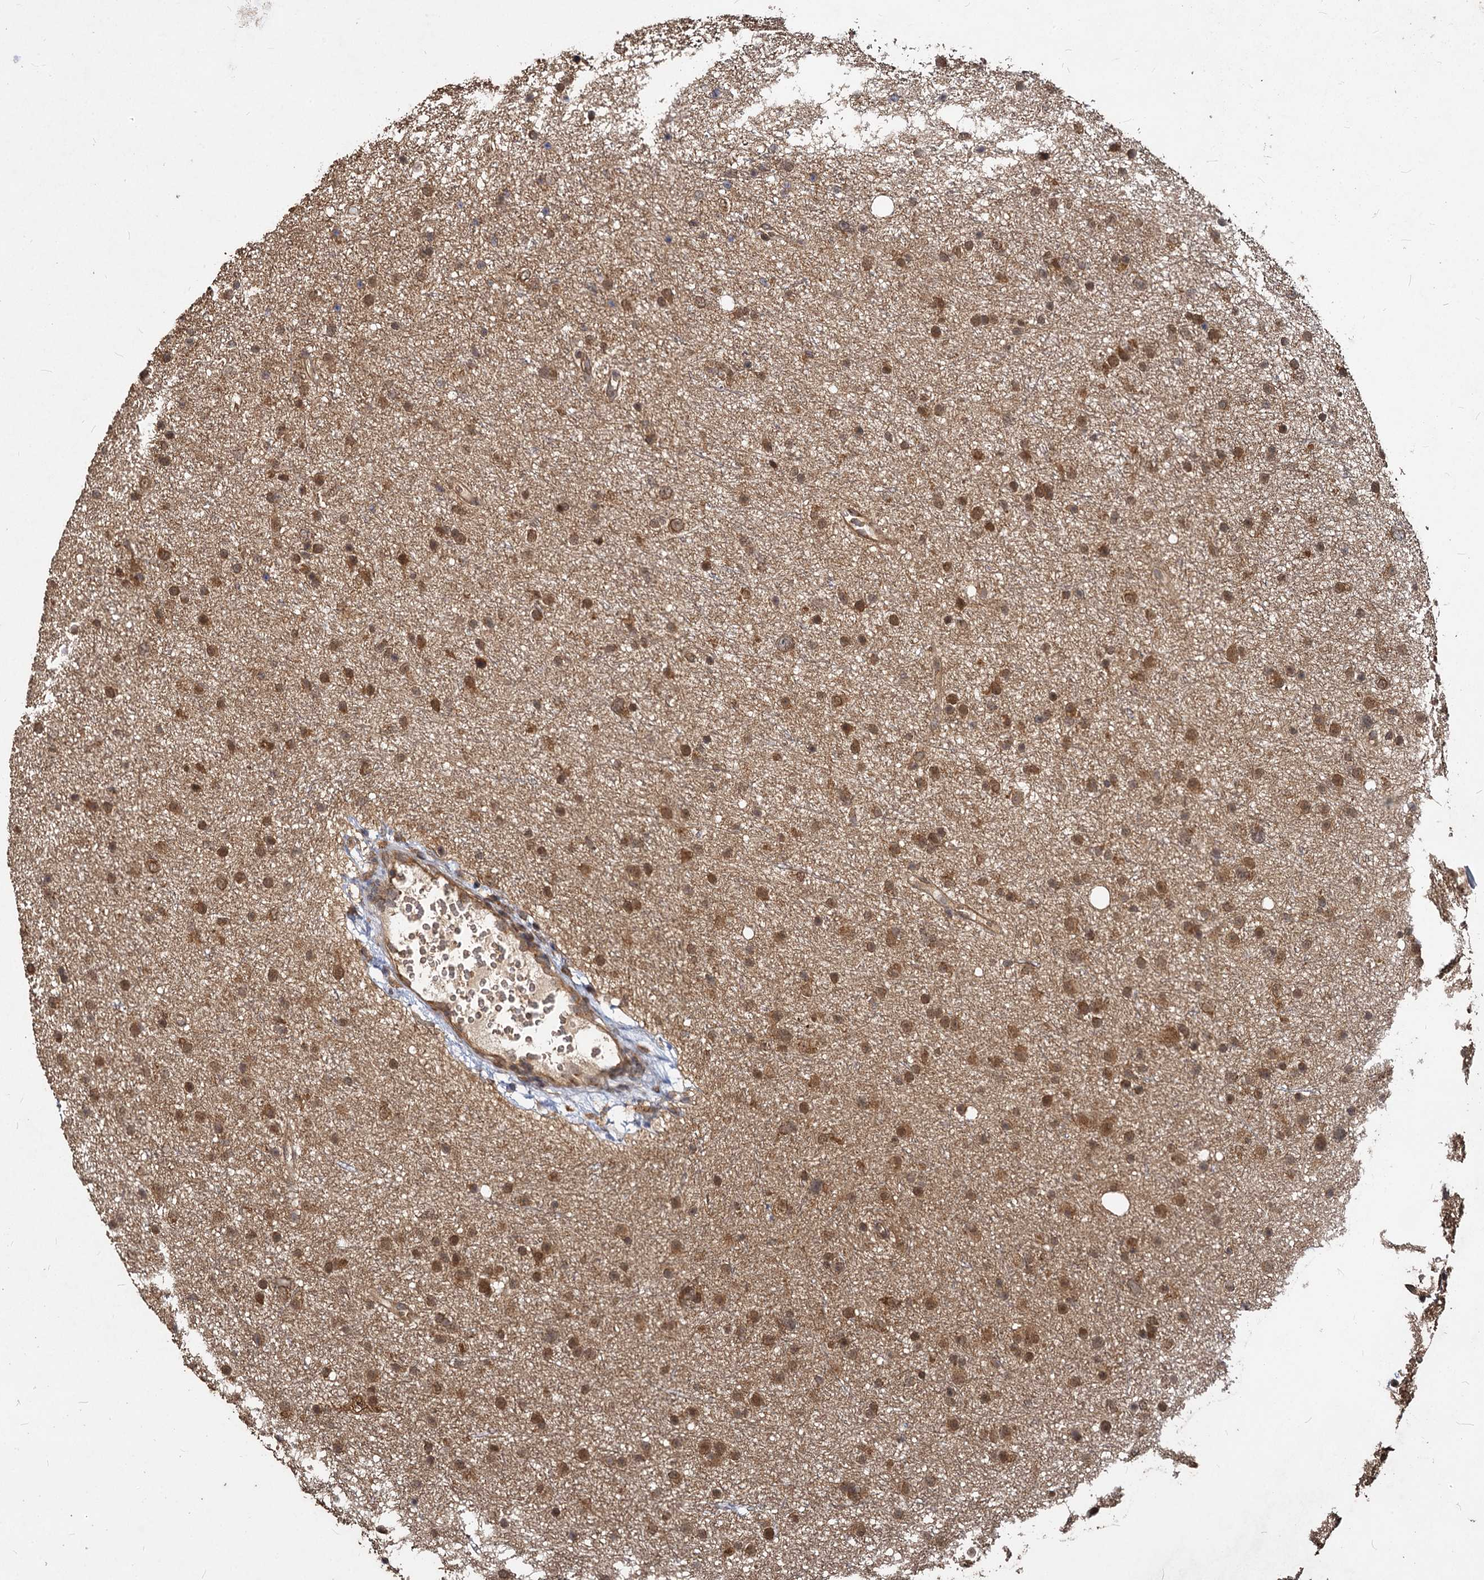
{"staining": {"intensity": "moderate", "quantity": ">75%", "location": "cytoplasmic/membranous,nuclear"}, "tissue": "glioma", "cell_type": "Tumor cells", "image_type": "cancer", "snomed": [{"axis": "morphology", "description": "Glioma, malignant, Low grade"}, {"axis": "topography", "description": "Cerebral cortex"}], "caption": "High-power microscopy captured an IHC histopathology image of glioma, revealing moderate cytoplasmic/membranous and nuclear staining in approximately >75% of tumor cells.", "gene": "VPS51", "patient": {"sex": "female", "age": 39}}